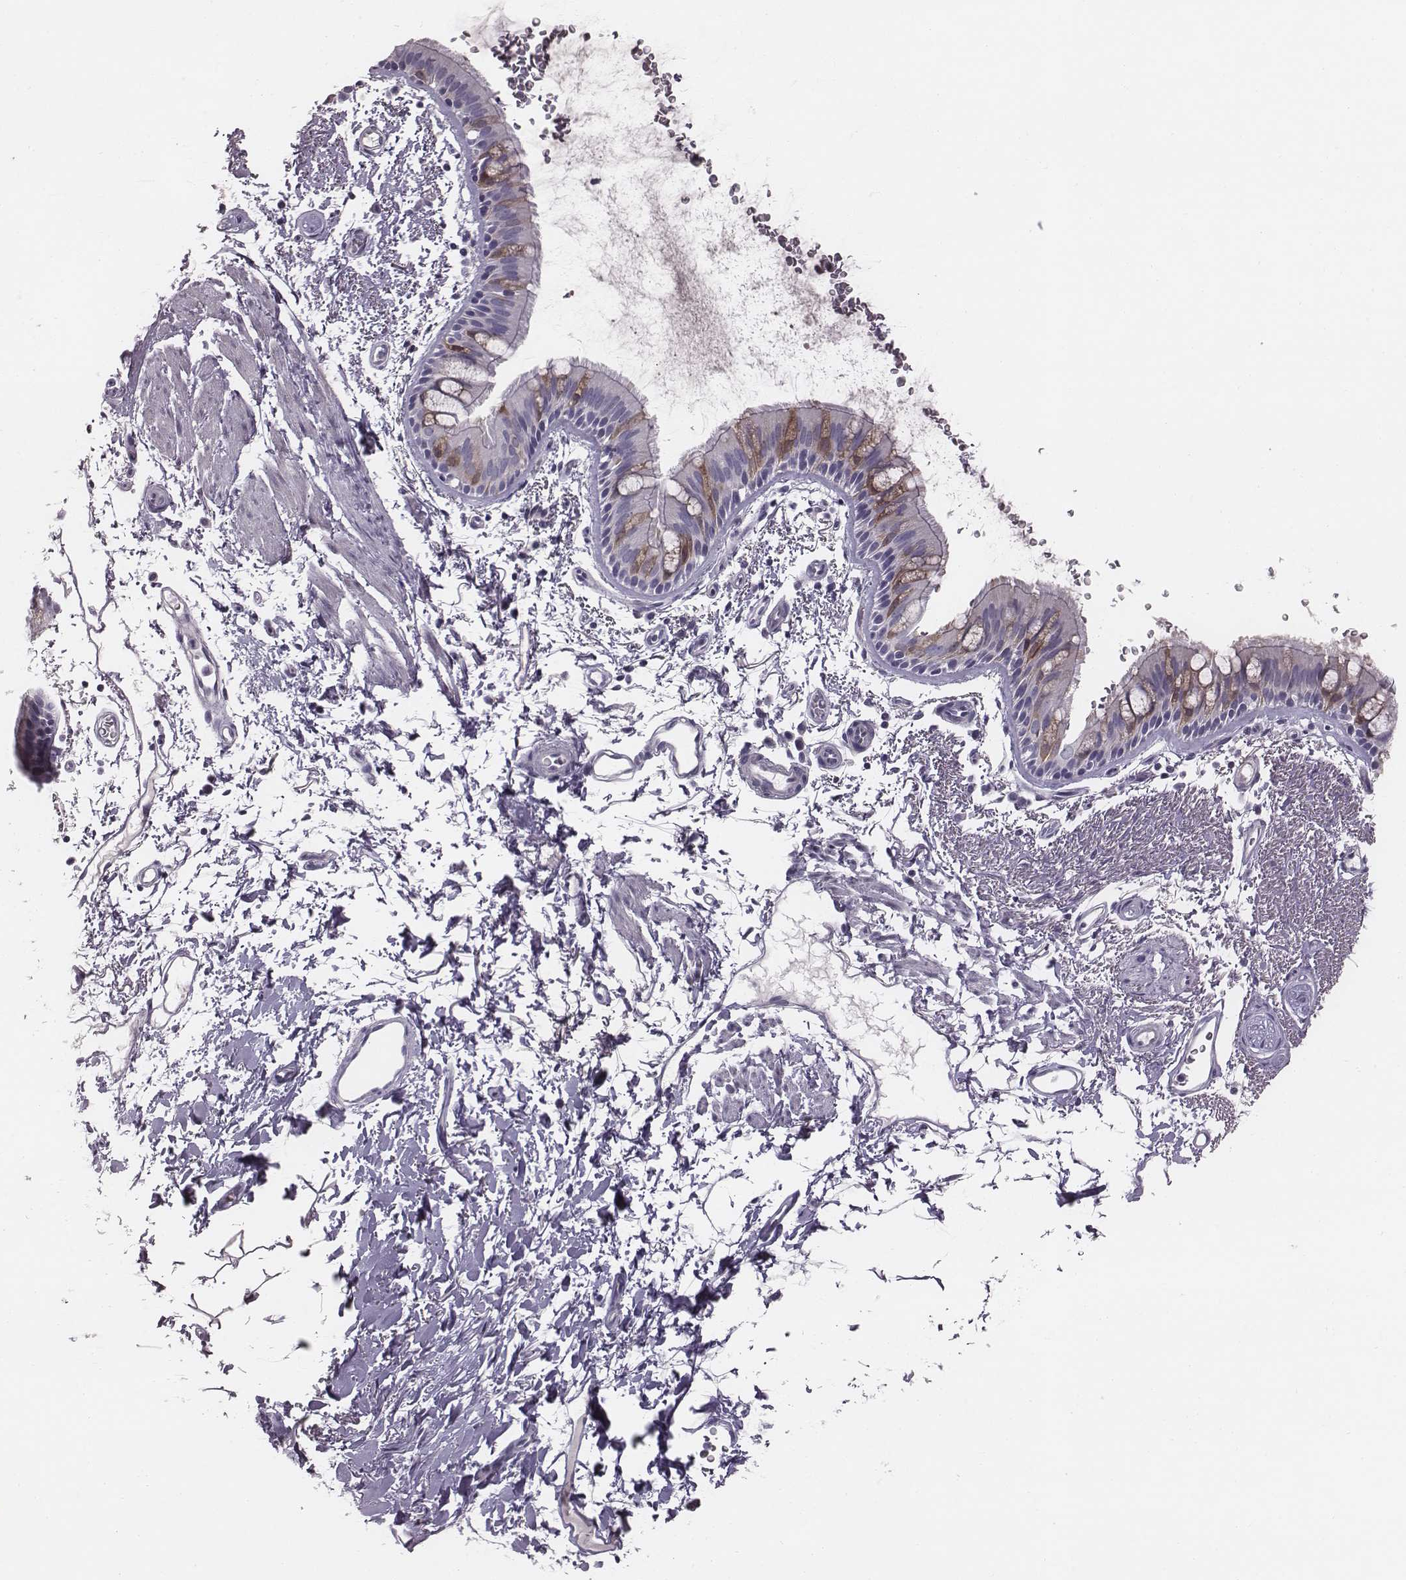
{"staining": {"intensity": "moderate", "quantity": "<25%", "location": "cytoplasmic/membranous"}, "tissue": "bronchus", "cell_type": "Respiratory epithelial cells", "image_type": "normal", "snomed": [{"axis": "morphology", "description": "Normal tissue, NOS"}, {"axis": "topography", "description": "Lymph node"}, {"axis": "topography", "description": "Bronchus"}], "caption": "Immunohistochemistry (IHC) of normal human bronchus reveals low levels of moderate cytoplasmic/membranous expression in approximately <25% of respiratory epithelial cells.", "gene": "ENSG00000284762", "patient": {"sex": "female", "age": 70}}